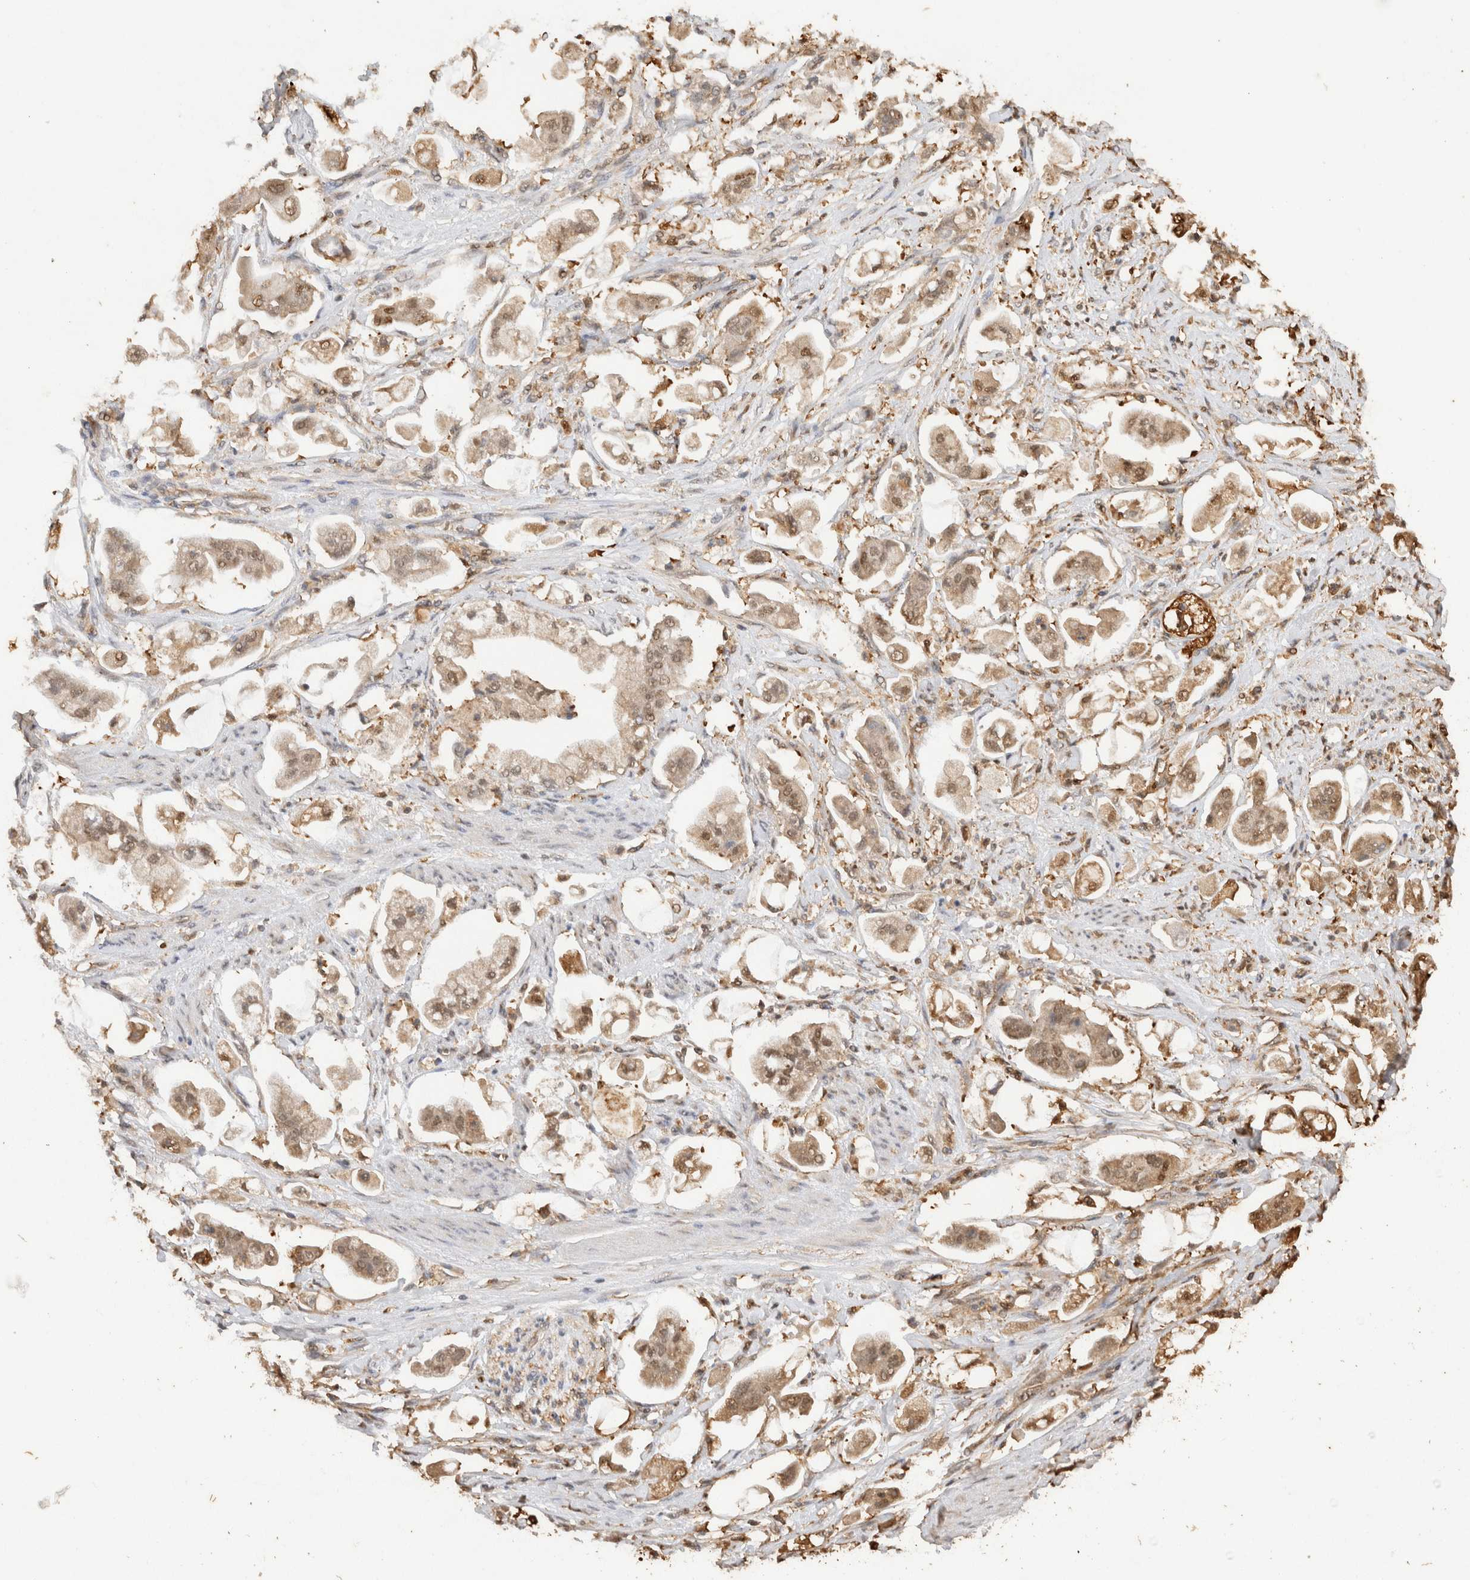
{"staining": {"intensity": "moderate", "quantity": ">75%", "location": "nuclear"}, "tissue": "stomach cancer", "cell_type": "Tumor cells", "image_type": "cancer", "snomed": [{"axis": "morphology", "description": "Adenocarcinoma, NOS"}, {"axis": "topography", "description": "Stomach"}], "caption": "A micrograph showing moderate nuclear staining in approximately >75% of tumor cells in stomach adenocarcinoma, as visualized by brown immunohistochemical staining.", "gene": "YWHAH", "patient": {"sex": "male", "age": 62}}